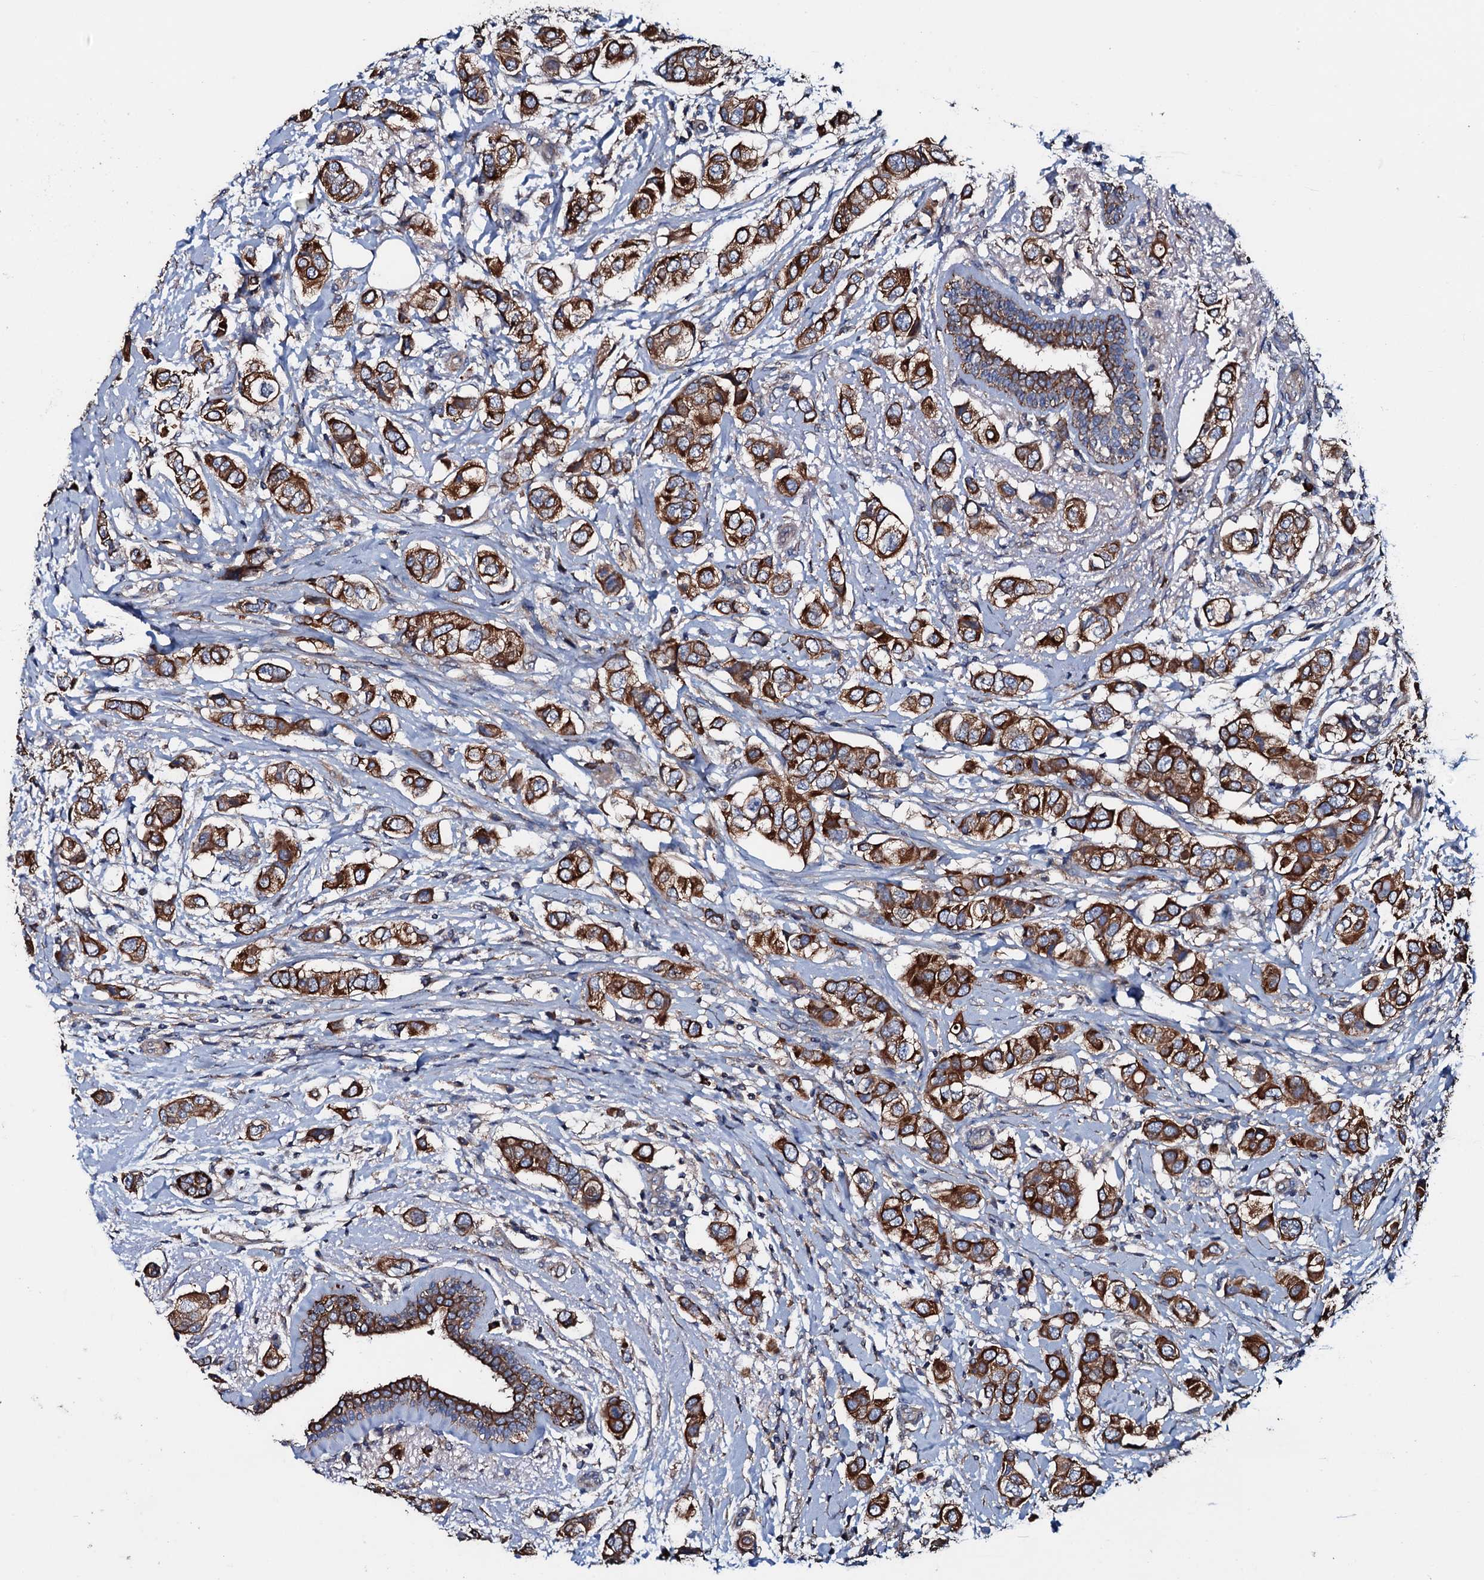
{"staining": {"intensity": "strong", "quantity": ">75%", "location": "cytoplasmic/membranous"}, "tissue": "breast cancer", "cell_type": "Tumor cells", "image_type": "cancer", "snomed": [{"axis": "morphology", "description": "Lobular carcinoma"}, {"axis": "topography", "description": "Breast"}], "caption": "High-magnification brightfield microscopy of breast cancer stained with DAB (brown) and counterstained with hematoxylin (blue). tumor cells exhibit strong cytoplasmic/membranous positivity is identified in about>75% of cells.", "gene": "NEK1", "patient": {"sex": "female", "age": 51}}